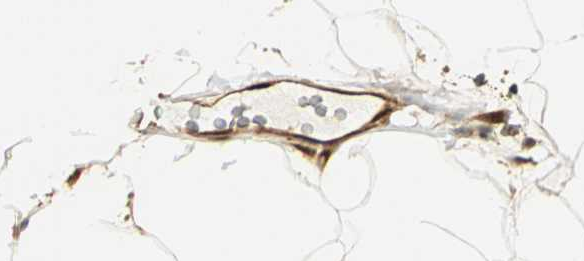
{"staining": {"intensity": "moderate", "quantity": ">75%", "location": "cytoplasmic/membranous"}, "tissue": "adipose tissue", "cell_type": "Adipocytes", "image_type": "normal", "snomed": [{"axis": "morphology", "description": "Normal tissue, NOS"}, {"axis": "morphology", "description": "Duct carcinoma"}, {"axis": "topography", "description": "Breast"}, {"axis": "topography", "description": "Adipose tissue"}], "caption": "Brown immunohistochemical staining in benign human adipose tissue displays moderate cytoplasmic/membranous expression in about >75% of adipocytes. The staining is performed using DAB brown chromogen to label protein expression. The nuclei are counter-stained blue using hematoxylin.", "gene": "EEA1", "patient": {"sex": "female", "age": 37}}